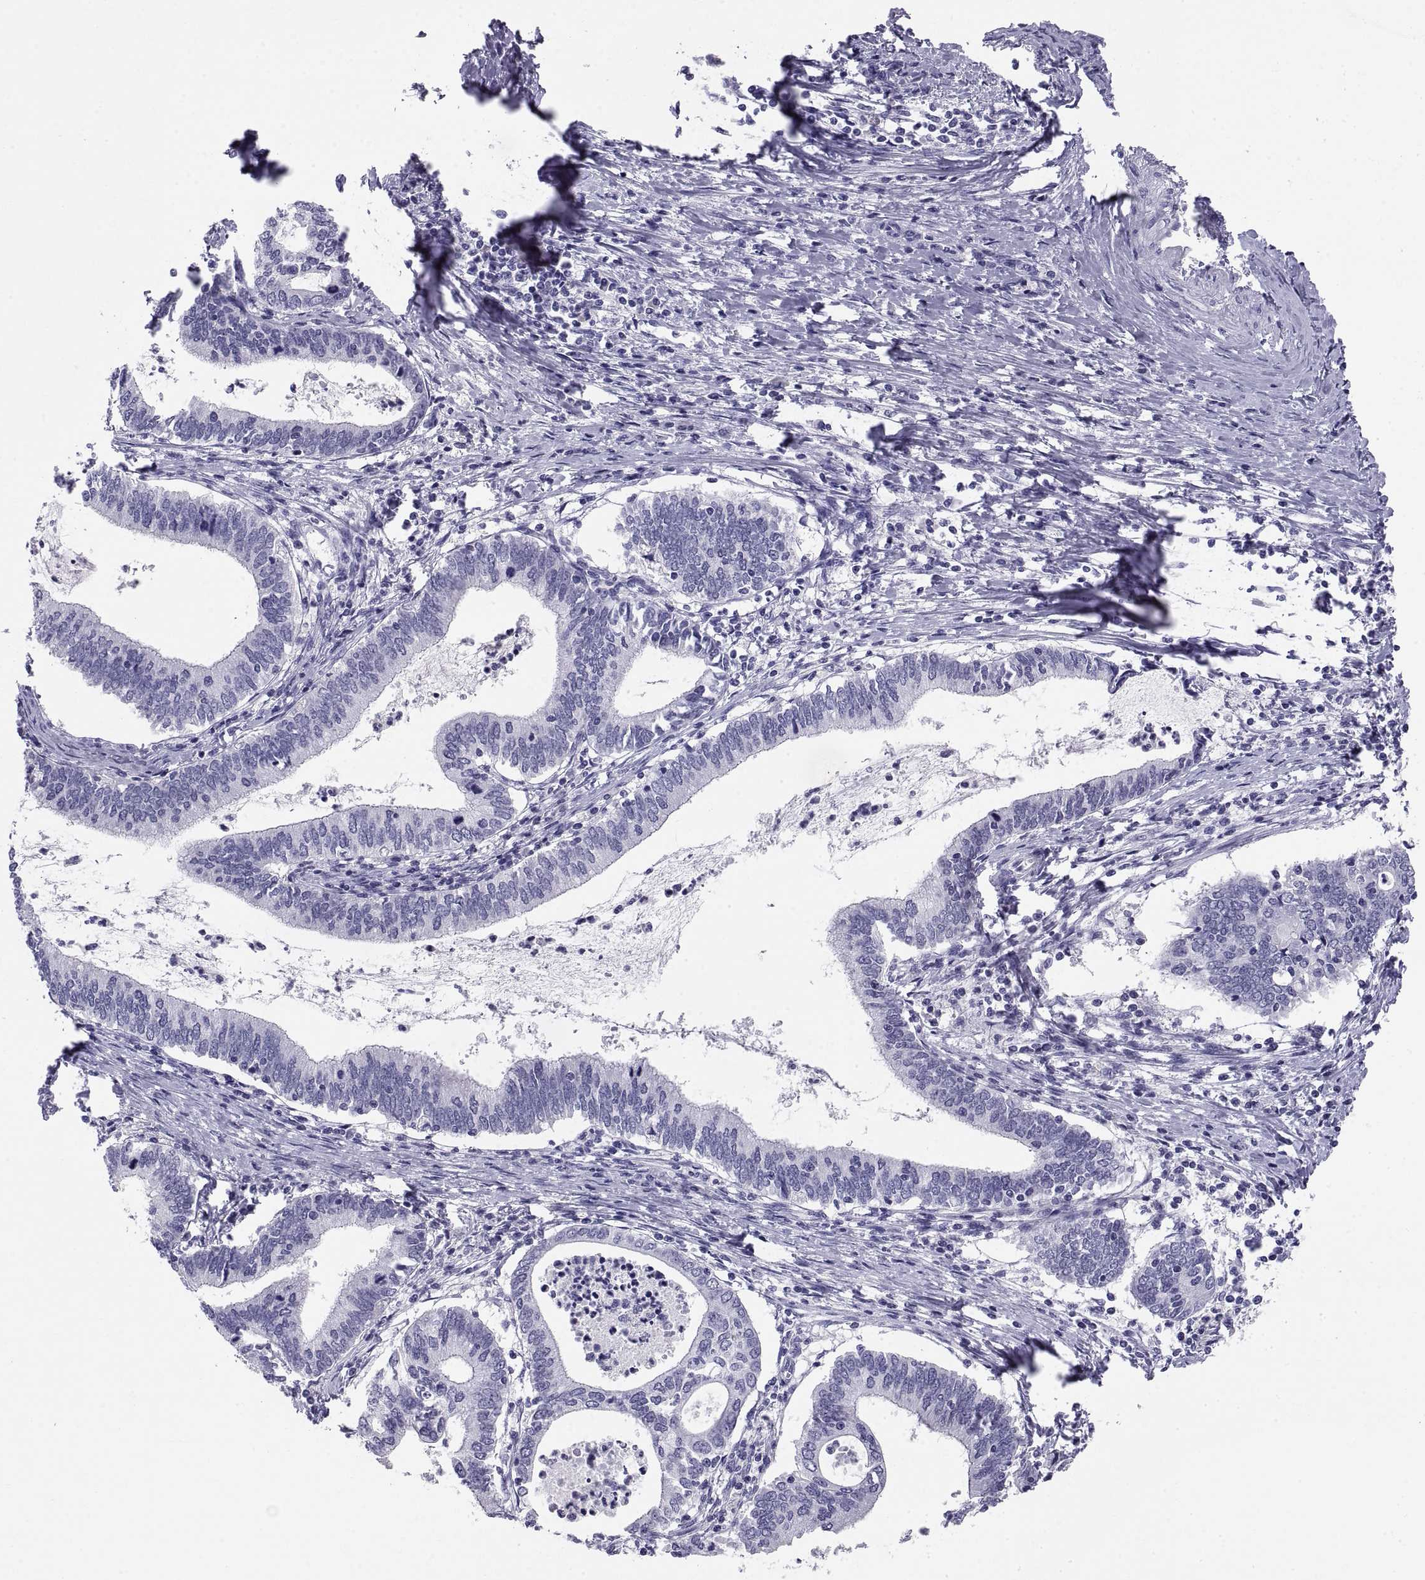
{"staining": {"intensity": "negative", "quantity": "none", "location": "none"}, "tissue": "cervical cancer", "cell_type": "Tumor cells", "image_type": "cancer", "snomed": [{"axis": "morphology", "description": "Adenocarcinoma, NOS"}, {"axis": "topography", "description": "Cervix"}], "caption": "Image shows no significant protein expression in tumor cells of cervical cancer.", "gene": "TEX13A", "patient": {"sex": "female", "age": 42}}